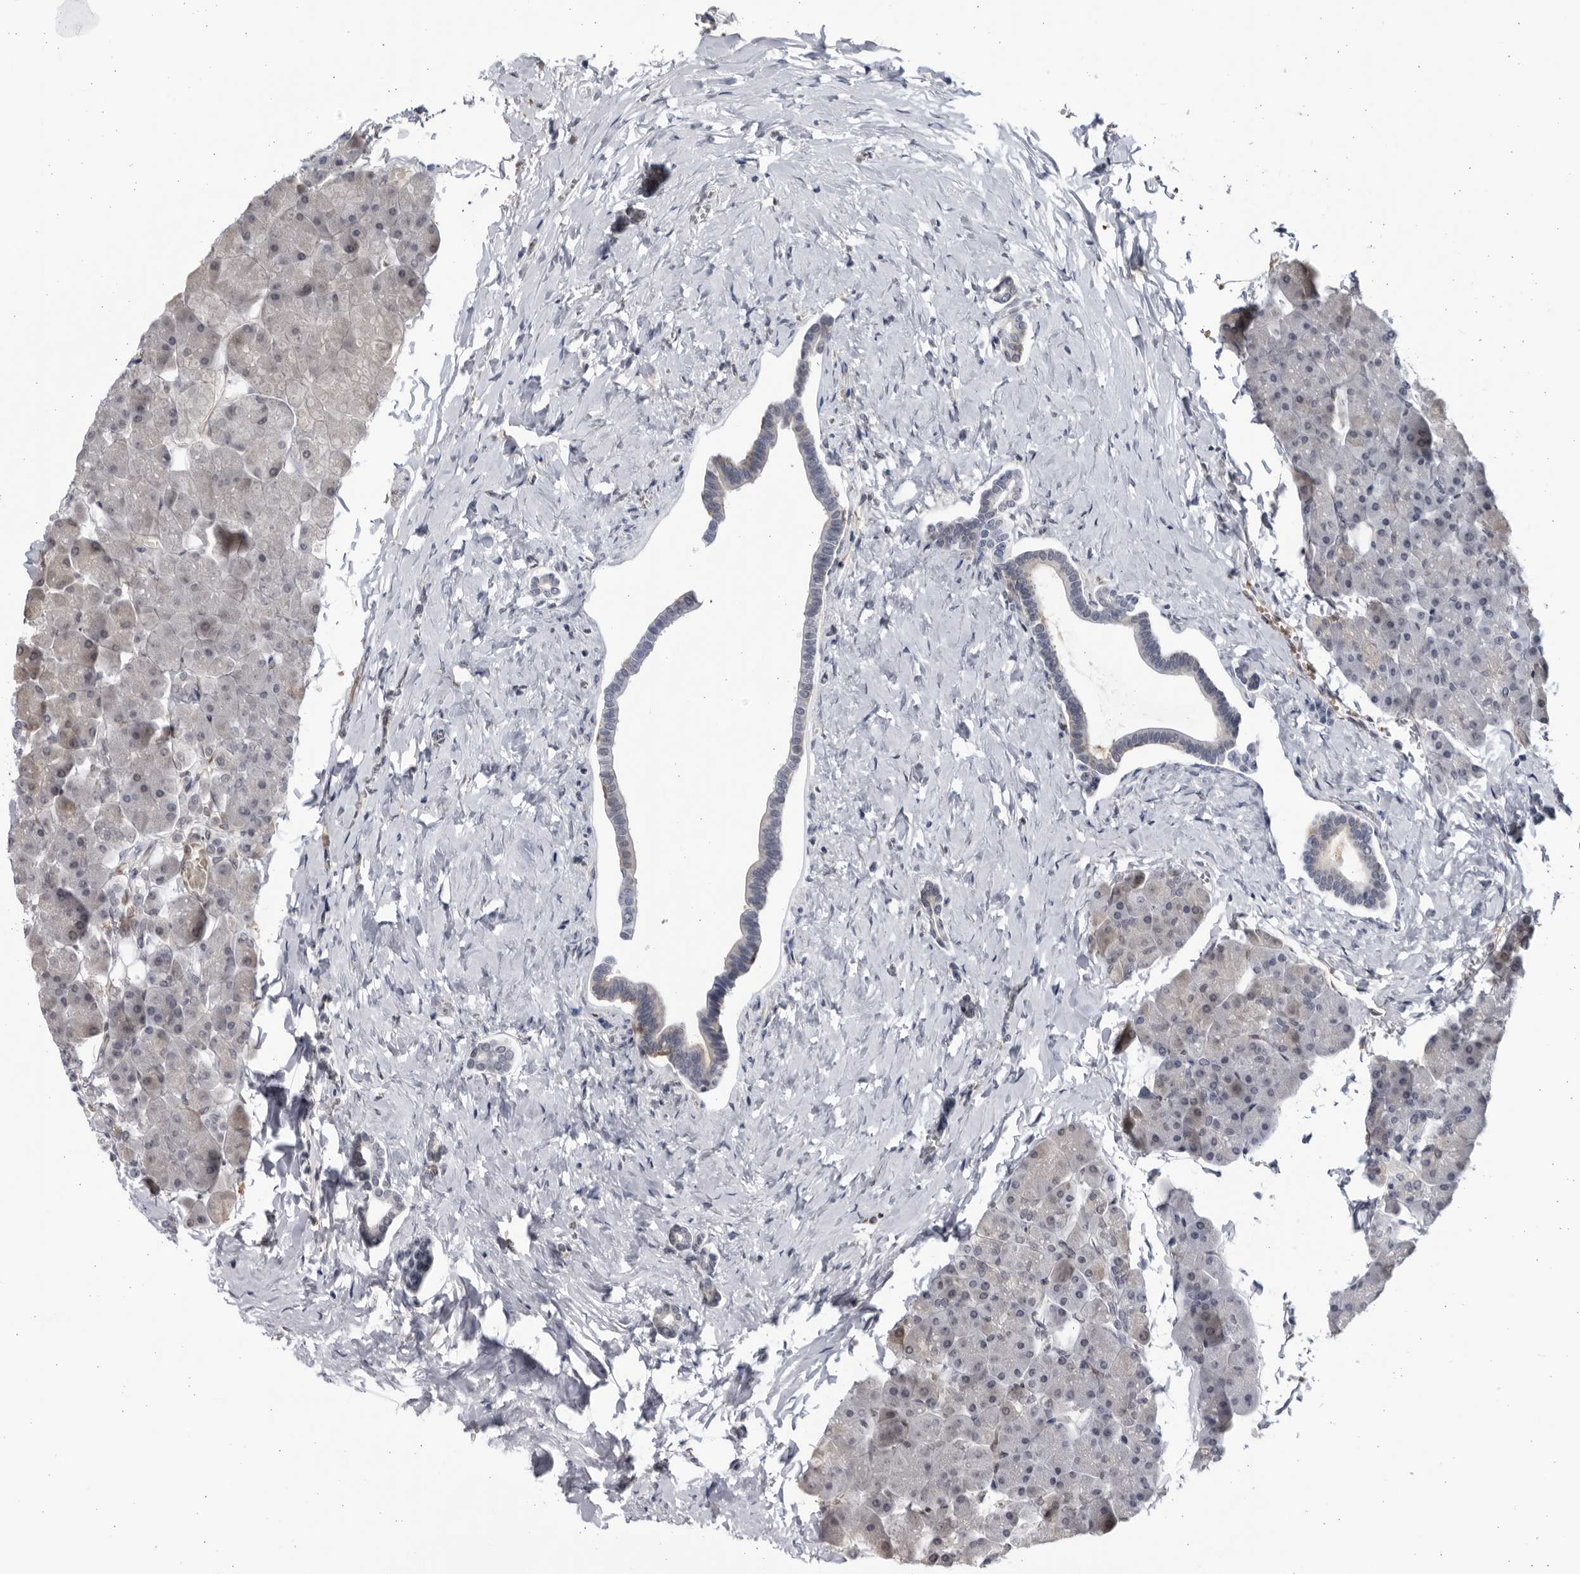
{"staining": {"intensity": "negative", "quantity": "none", "location": "none"}, "tissue": "pancreas", "cell_type": "Exocrine glandular cells", "image_type": "normal", "snomed": [{"axis": "morphology", "description": "Normal tissue, NOS"}, {"axis": "topography", "description": "Pancreas"}], "caption": "Exocrine glandular cells show no significant protein expression in unremarkable pancreas. (IHC, brightfield microscopy, high magnification).", "gene": "BMP2K", "patient": {"sex": "male", "age": 35}}